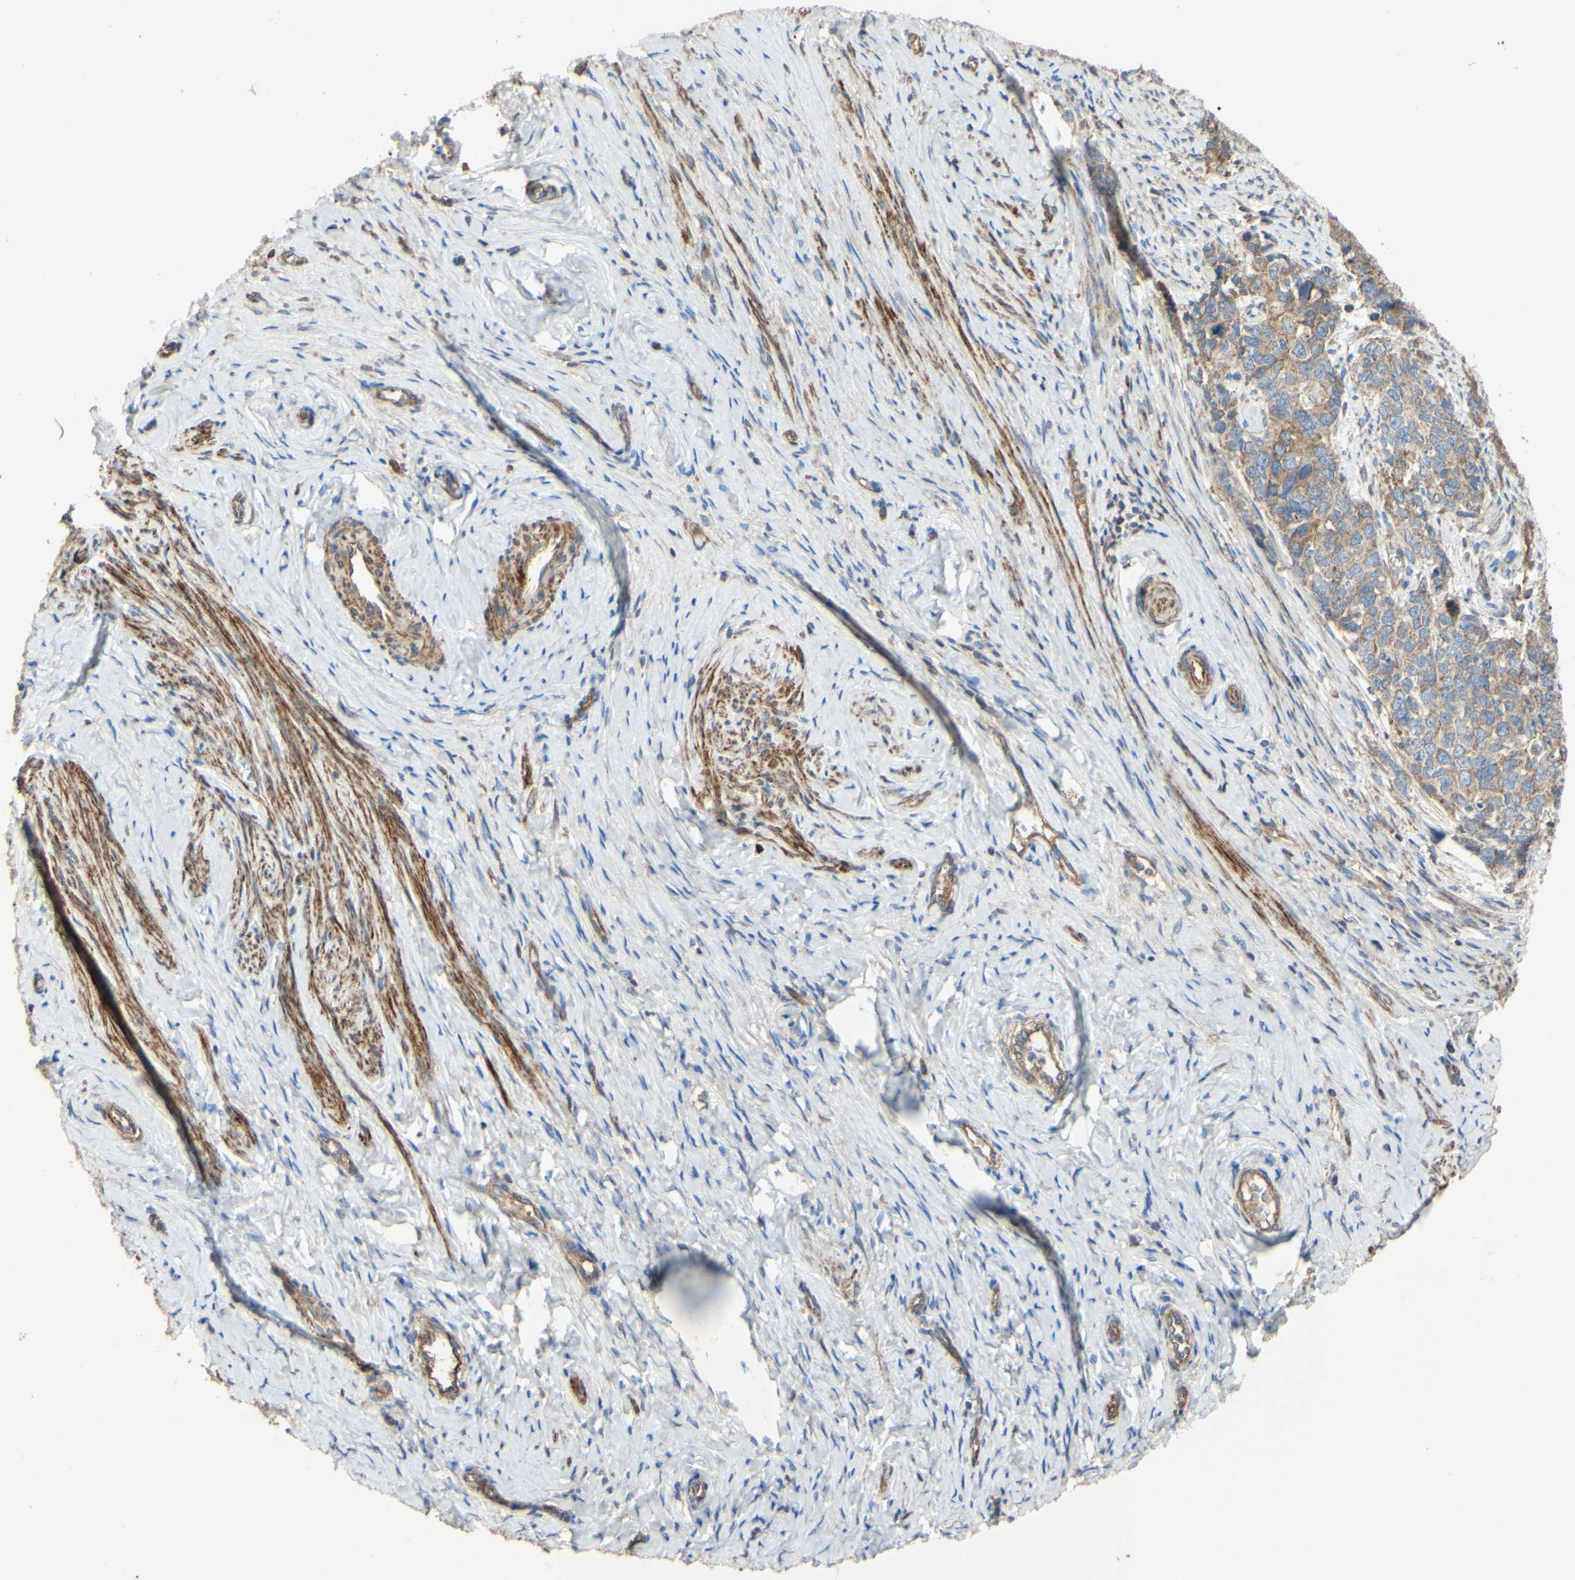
{"staining": {"intensity": "moderate", "quantity": ">75%", "location": "cytoplasmic/membranous"}, "tissue": "cervical cancer", "cell_type": "Tumor cells", "image_type": "cancer", "snomed": [{"axis": "morphology", "description": "Squamous cell carcinoma, NOS"}, {"axis": "topography", "description": "Cervix"}], "caption": "Cervical cancer stained with DAB IHC demonstrates medium levels of moderate cytoplasmic/membranous expression in about >75% of tumor cells.", "gene": "BECN1", "patient": {"sex": "female", "age": 63}}